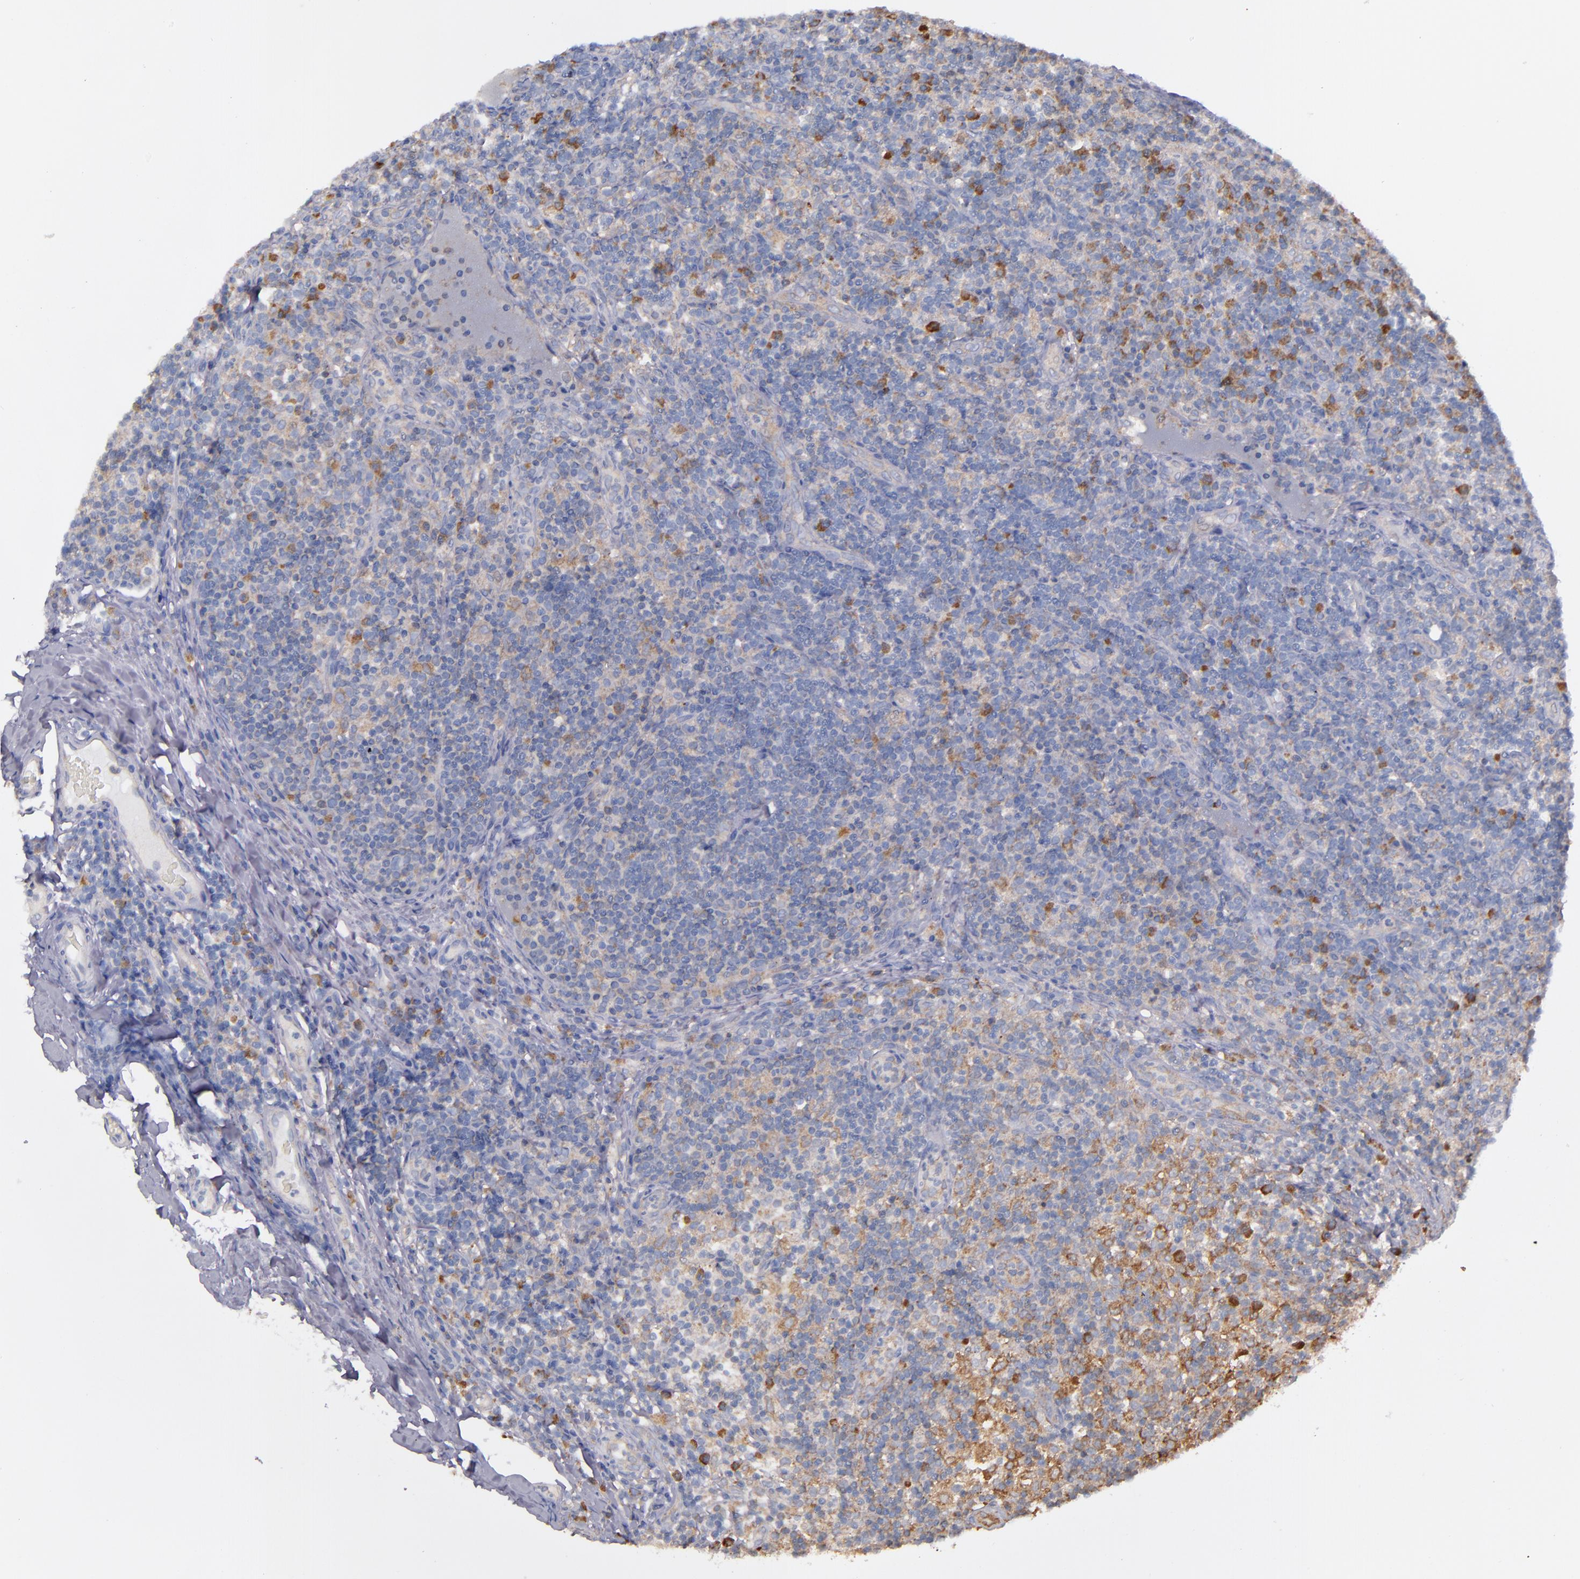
{"staining": {"intensity": "moderate", "quantity": "<25%", "location": "cytoplasmic/membranous"}, "tissue": "lymph node", "cell_type": "Germinal center cells", "image_type": "normal", "snomed": [{"axis": "morphology", "description": "Normal tissue, NOS"}, {"axis": "morphology", "description": "Inflammation, NOS"}, {"axis": "topography", "description": "Lymph node"}], "caption": "Immunohistochemical staining of unremarkable human lymph node reveals moderate cytoplasmic/membranous protein positivity in approximately <25% of germinal center cells. (DAB (3,3'-diaminobenzidine) IHC with brightfield microscopy, high magnification).", "gene": "IFIH1", "patient": {"sex": "male", "age": 46}}